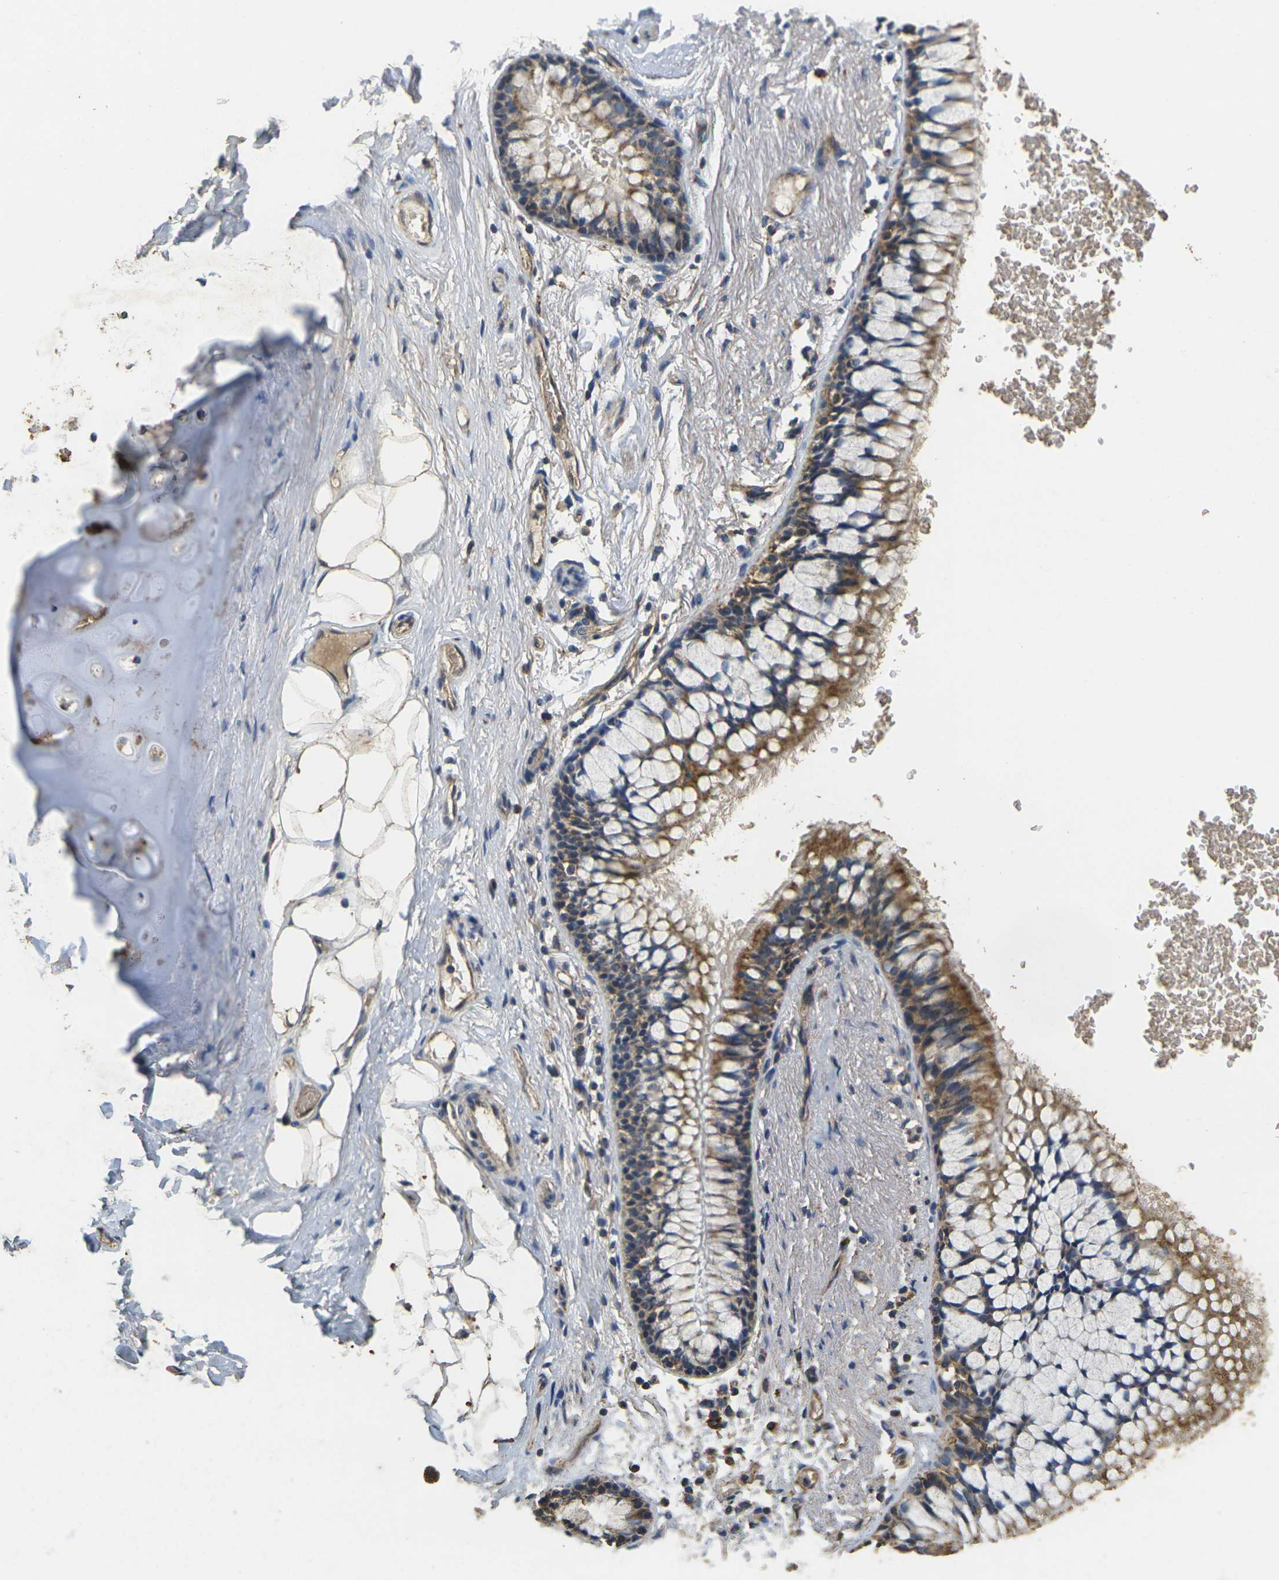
{"staining": {"intensity": "moderate", "quantity": ">75%", "location": "cytoplasmic/membranous"}, "tissue": "adipose tissue", "cell_type": "Adipocytes", "image_type": "normal", "snomed": [{"axis": "morphology", "description": "Normal tissue, NOS"}, {"axis": "topography", "description": "Cartilage tissue"}, {"axis": "topography", "description": "Bronchus"}], "caption": "Immunohistochemical staining of unremarkable adipose tissue reveals medium levels of moderate cytoplasmic/membranous positivity in approximately >75% of adipocytes. (Brightfield microscopy of DAB IHC at high magnification).", "gene": "MAPK11", "patient": {"sex": "female", "age": 73}}